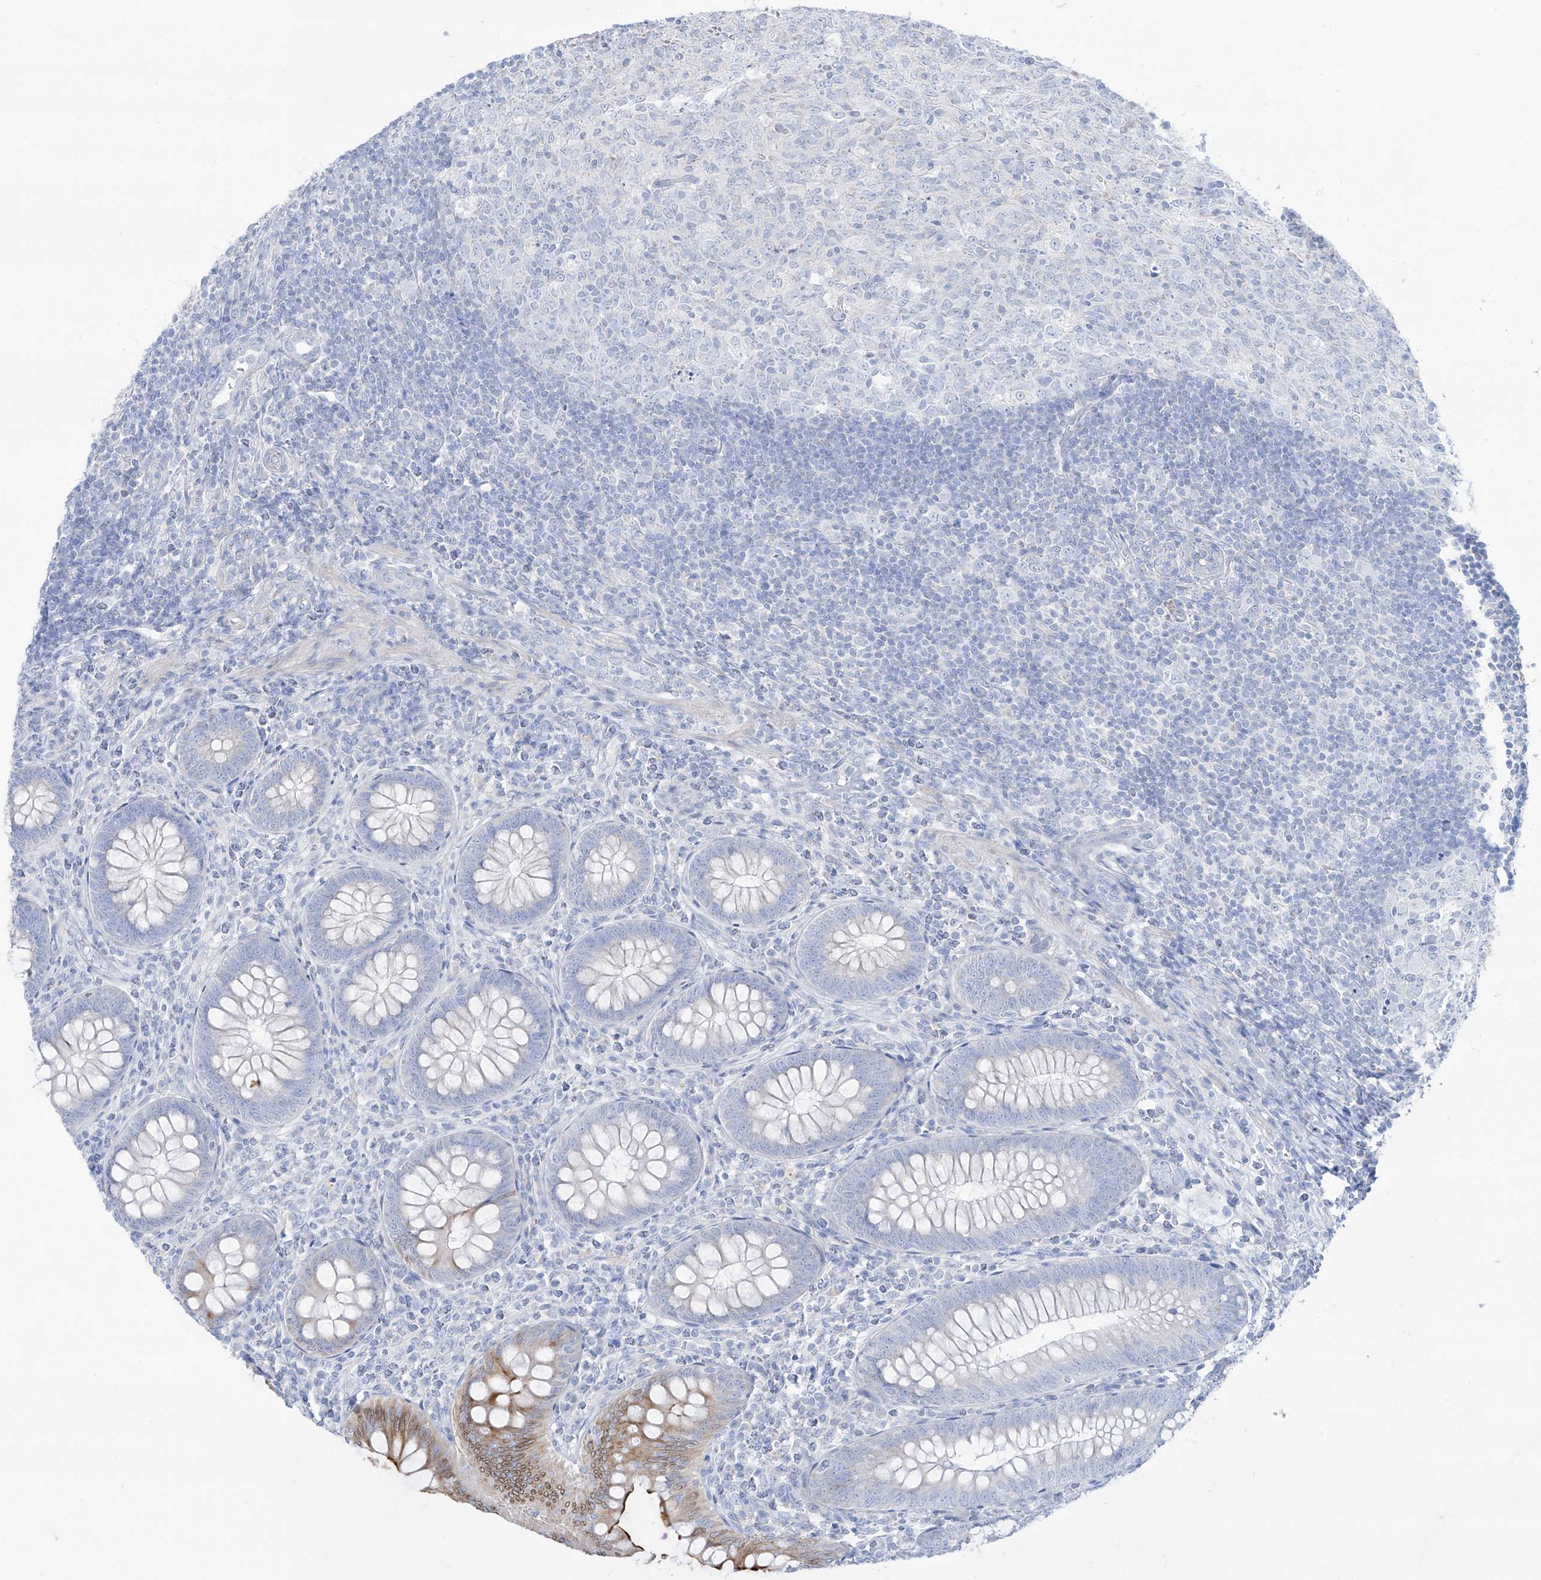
{"staining": {"intensity": "strong", "quantity": "<25%", "location": "cytoplasmic/membranous"}, "tissue": "appendix", "cell_type": "Glandular cells", "image_type": "normal", "snomed": [{"axis": "morphology", "description": "Normal tissue, NOS"}, {"axis": "topography", "description": "Appendix"}], "caption": "Glandular cells exhibit medium levels of strong cytoplasmic/membranous positivity in about <25% of cells in normal human appendix.", "gene": "SLC26A3", "patient": {"sex": "male", "age": 14}}